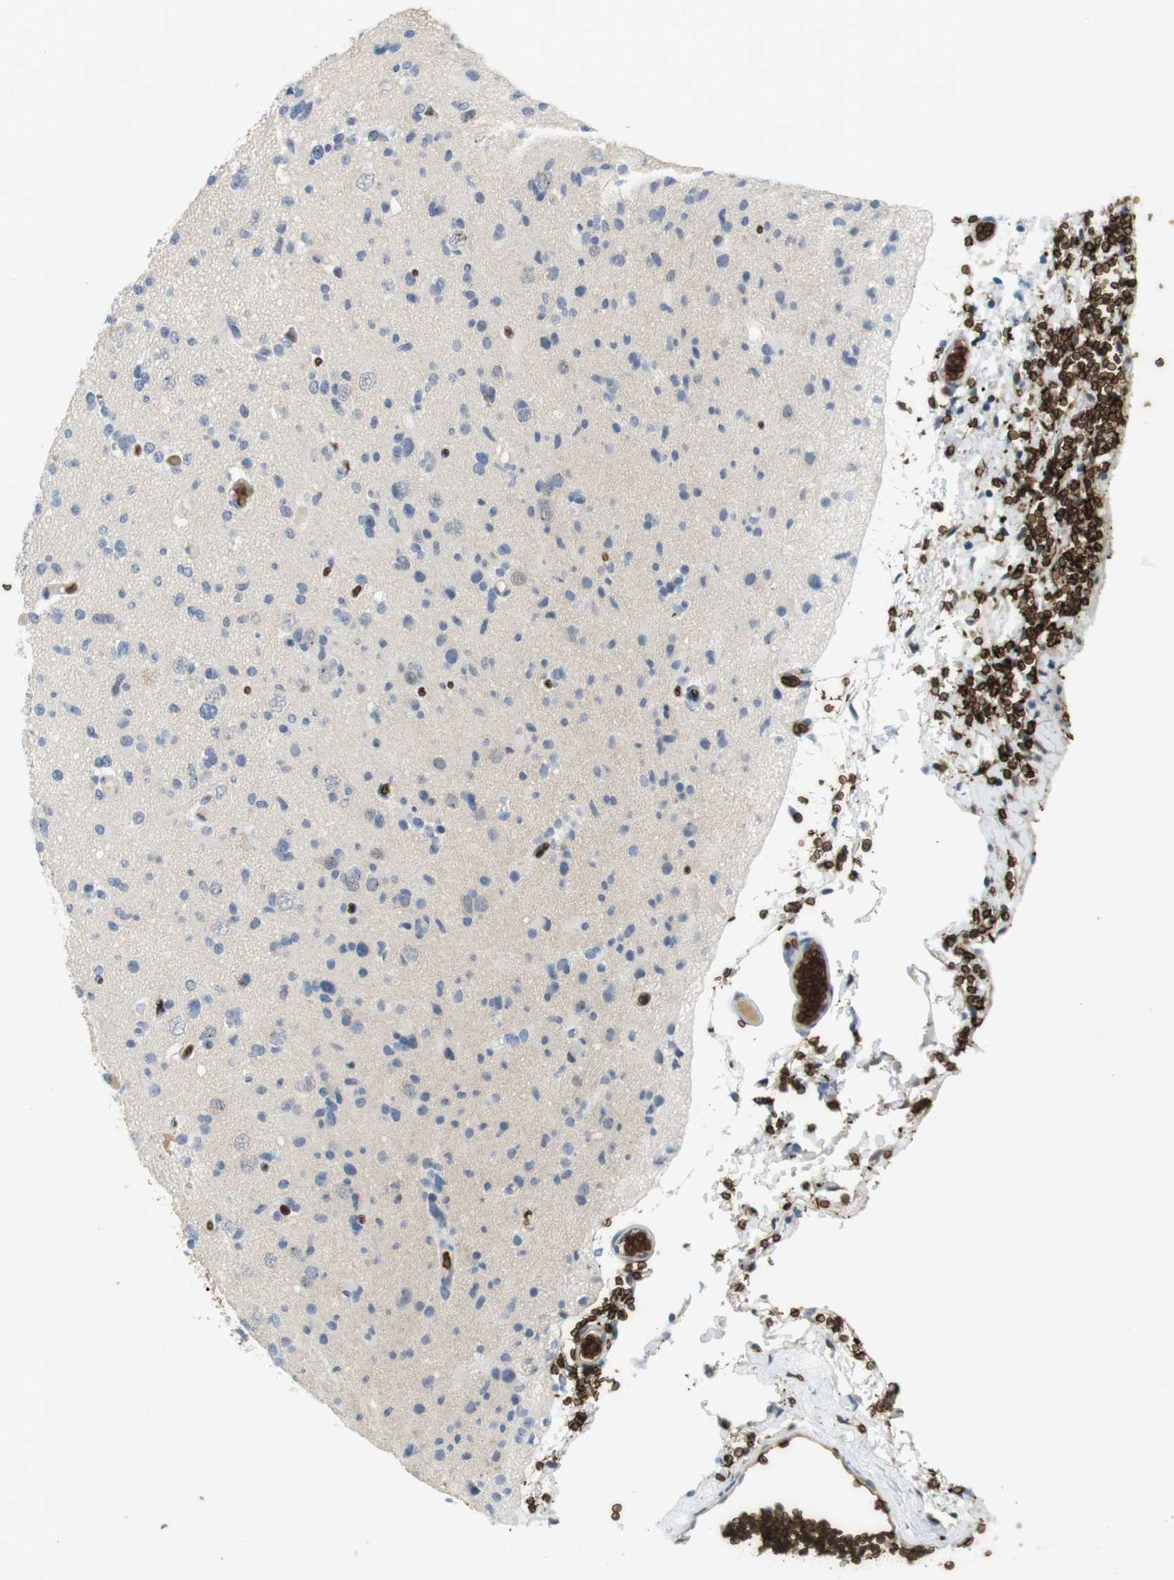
{"staining": {"intensity": "negative", "quantity": "none", "location": "none"}, "tissue": "glioma", "cell_type": "Tumor cells", "image_type": "cancer", "snomed": [{"axis": "morphology", "description": "Glioma, malignant, Low grade"}, {"axis": "topography", "description": "Brain"}], "caption": "Immunohistochemical staining of glioma shows no significant staining in tumor cells.", "gene": "SLC4A1", "patient": {"sex": "female", "age": 22}}